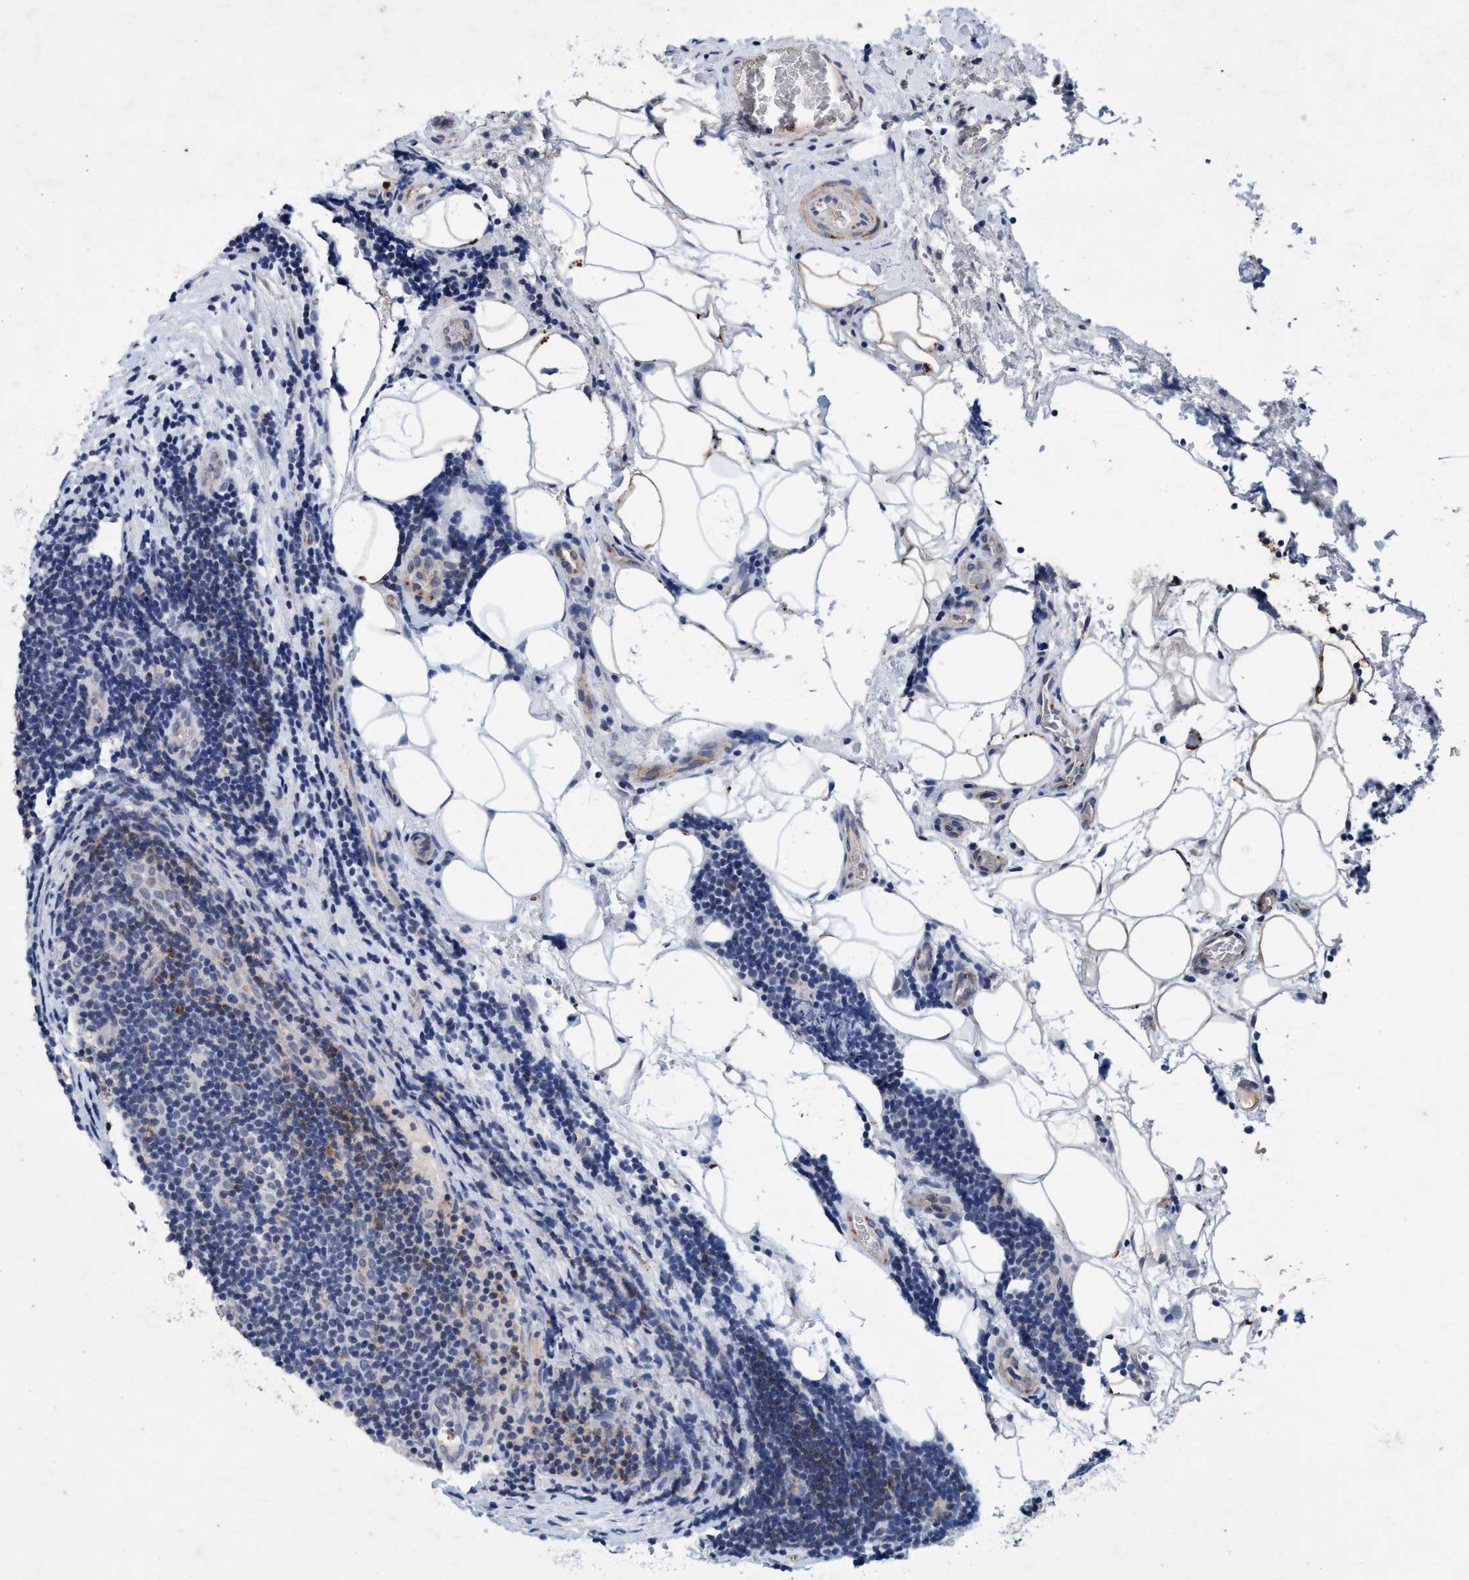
{"staining": {"intensity": "negative", "quantity": "none", "location": "none"}, "tissue": "lymphoma", "cell_type": "Tumor cells", "image_type": "cancer", "snomed": [{"axis": "morphology", "description": "Malignant lymphoma, non-Hodgkin's type, Low grade"}, {"axis": "topography", "description": "Lymph node"}], "caption": "Image shows no significant protein staining in tumor cells of low-grade malignant lymphoma, non-Hodgkin's type.", "gene": "GRB14", "patient": {"sex": "male", "age": 83}}